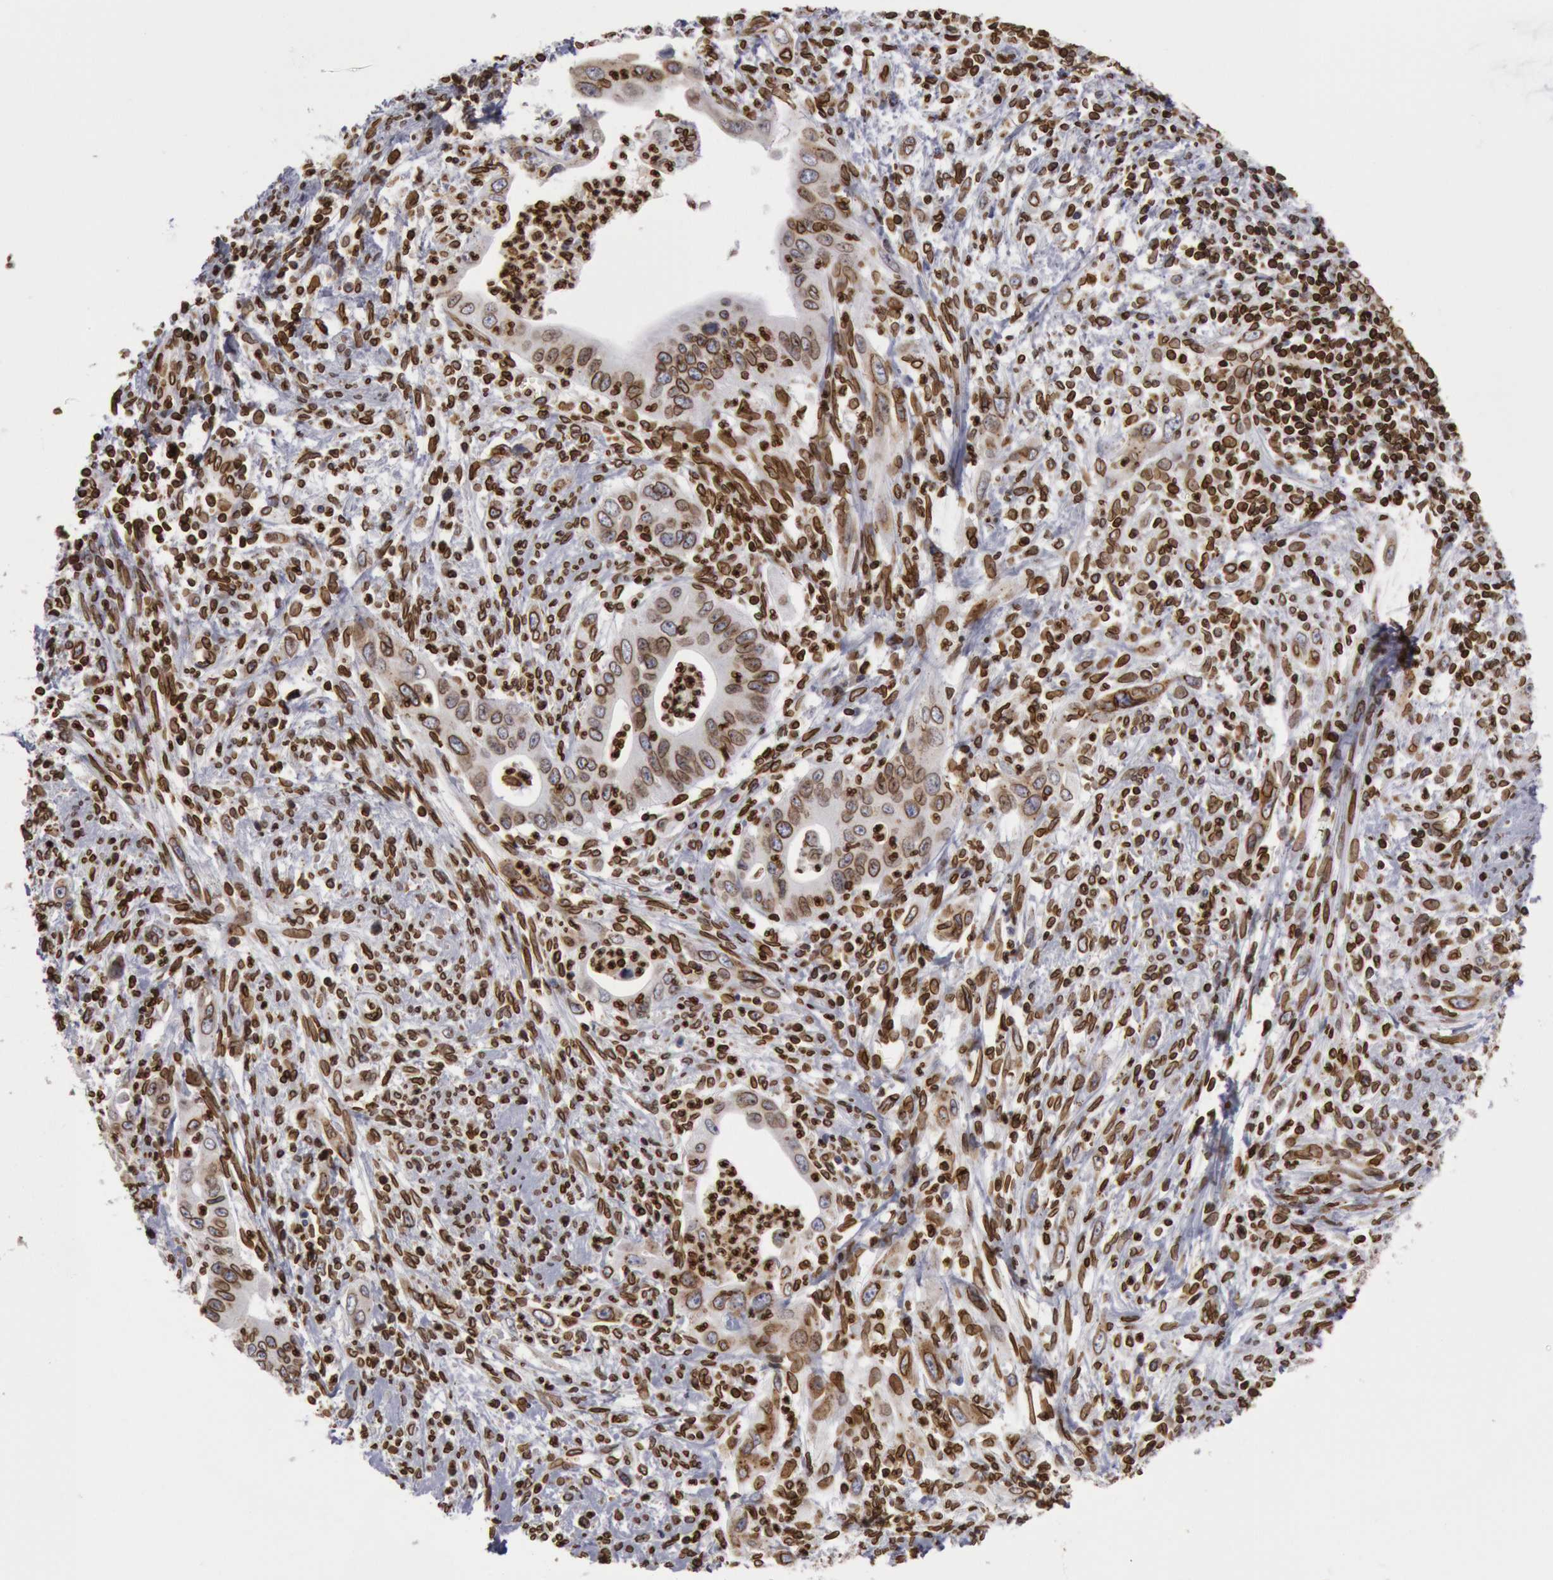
{"staining": {"intensity": "strong", "quantity": ">75%", "location": "nuclear"}, "tissue": "cervical cancer", "cell_type": "Tumor cells", "image_type": "cancer", "snomed": [{"axis": "morphology", "description": "Normal tissue, NOS"}, {"axis": "morphology", "description": "Adenocarcinoma, NOS"}, {"axis": "topography", "description": "Cervix"}], "caption": "A high amount of strong nuclear staining is present in about >75% of tumor cells in adenocarcinoma (cervical) tissue.", "gene": "SUN2", "patient": {"sex": "female", "age": 34}}